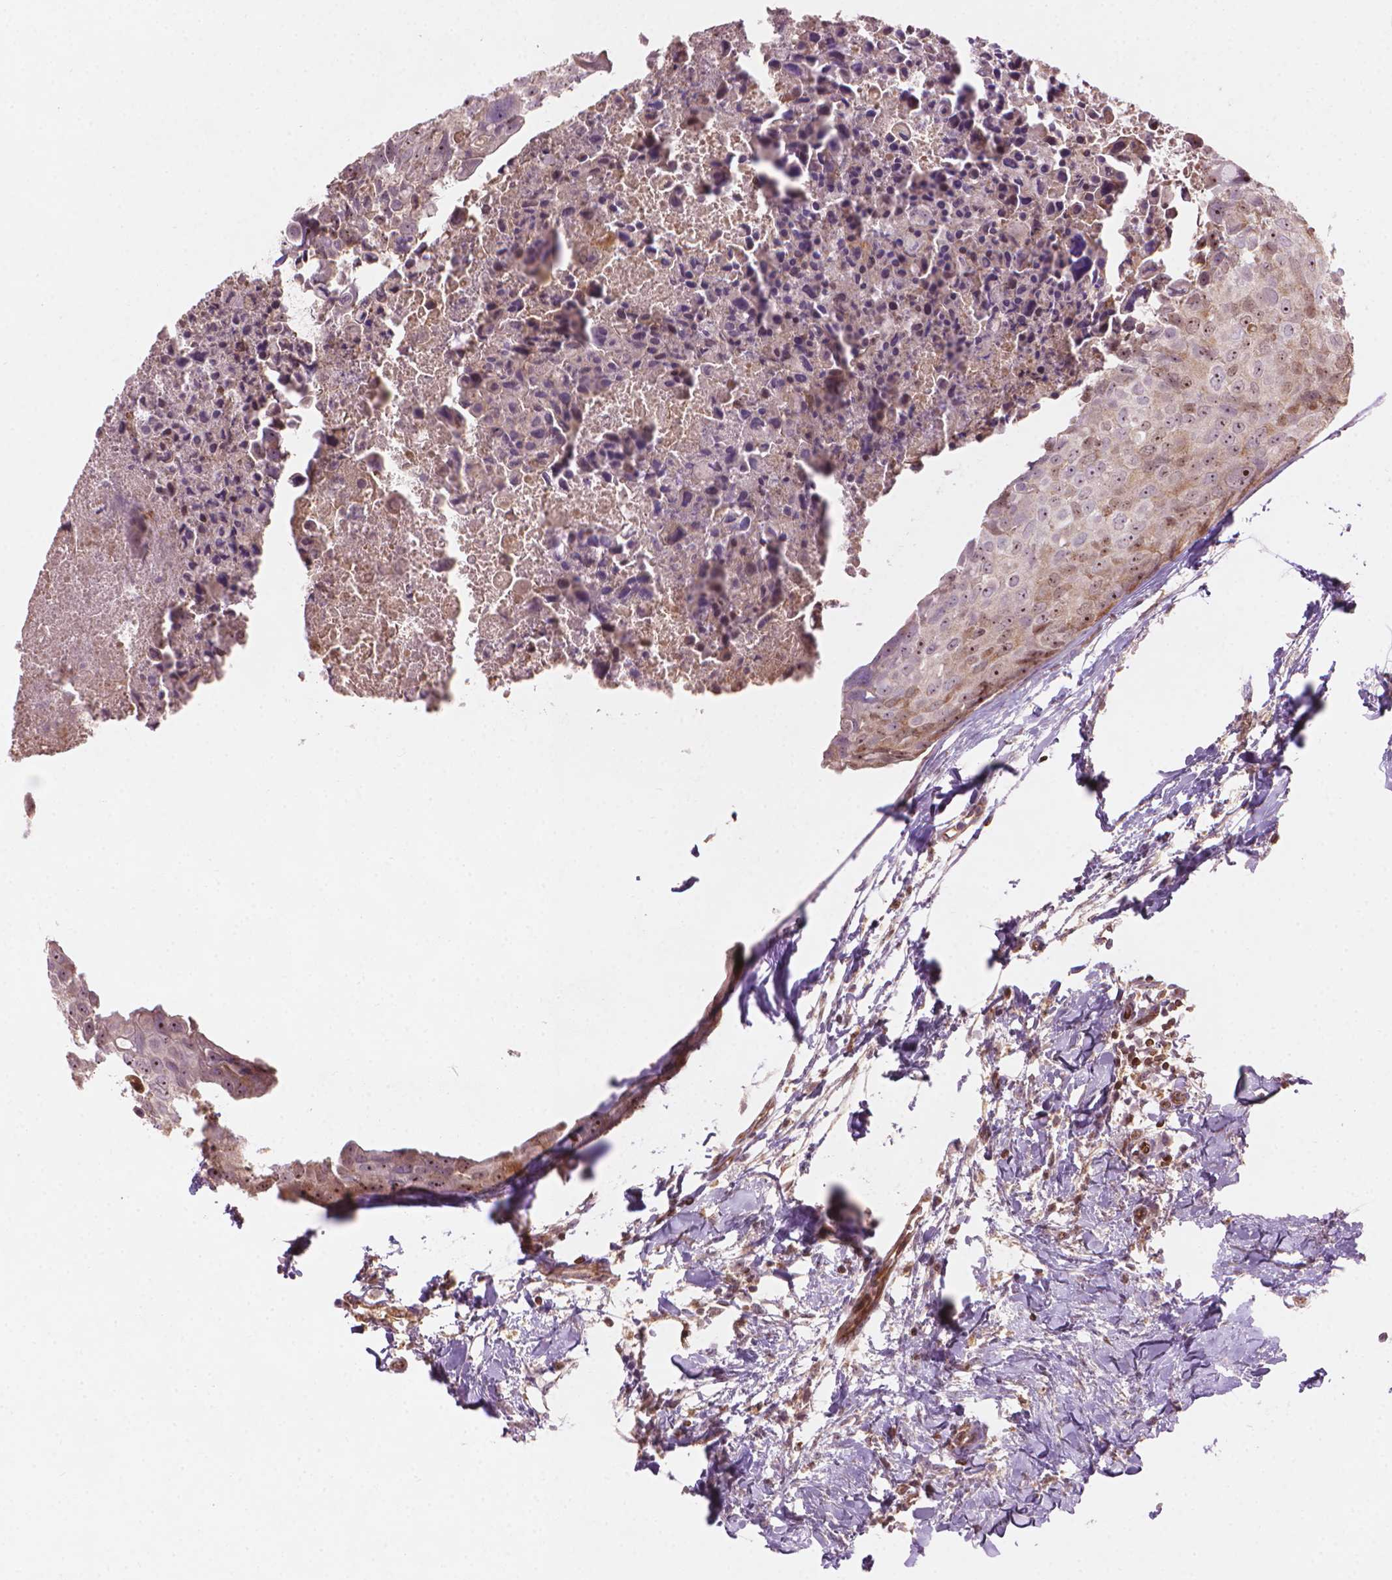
{"staining": {"intensity": "moderate", "quantity": "25%-75%", "location": "nuclear"}, "tissue": "breast cancer", "cell_type": "Tumor cells", "image_type": "cancer", "snomed": [{"axis": "morphology", "description": "Duct carcinoma"}, {"axis": "topography", "description": "Breast"}], "caption": "There is medium levels of moderate nuclear expression in tumor cells of infiltrating ductal carcinoma (breast), as demonstrated by immunohistochemical staining (brown color).", "gene": "SMC2", "patient": {"sex": "female", "age": 38}}